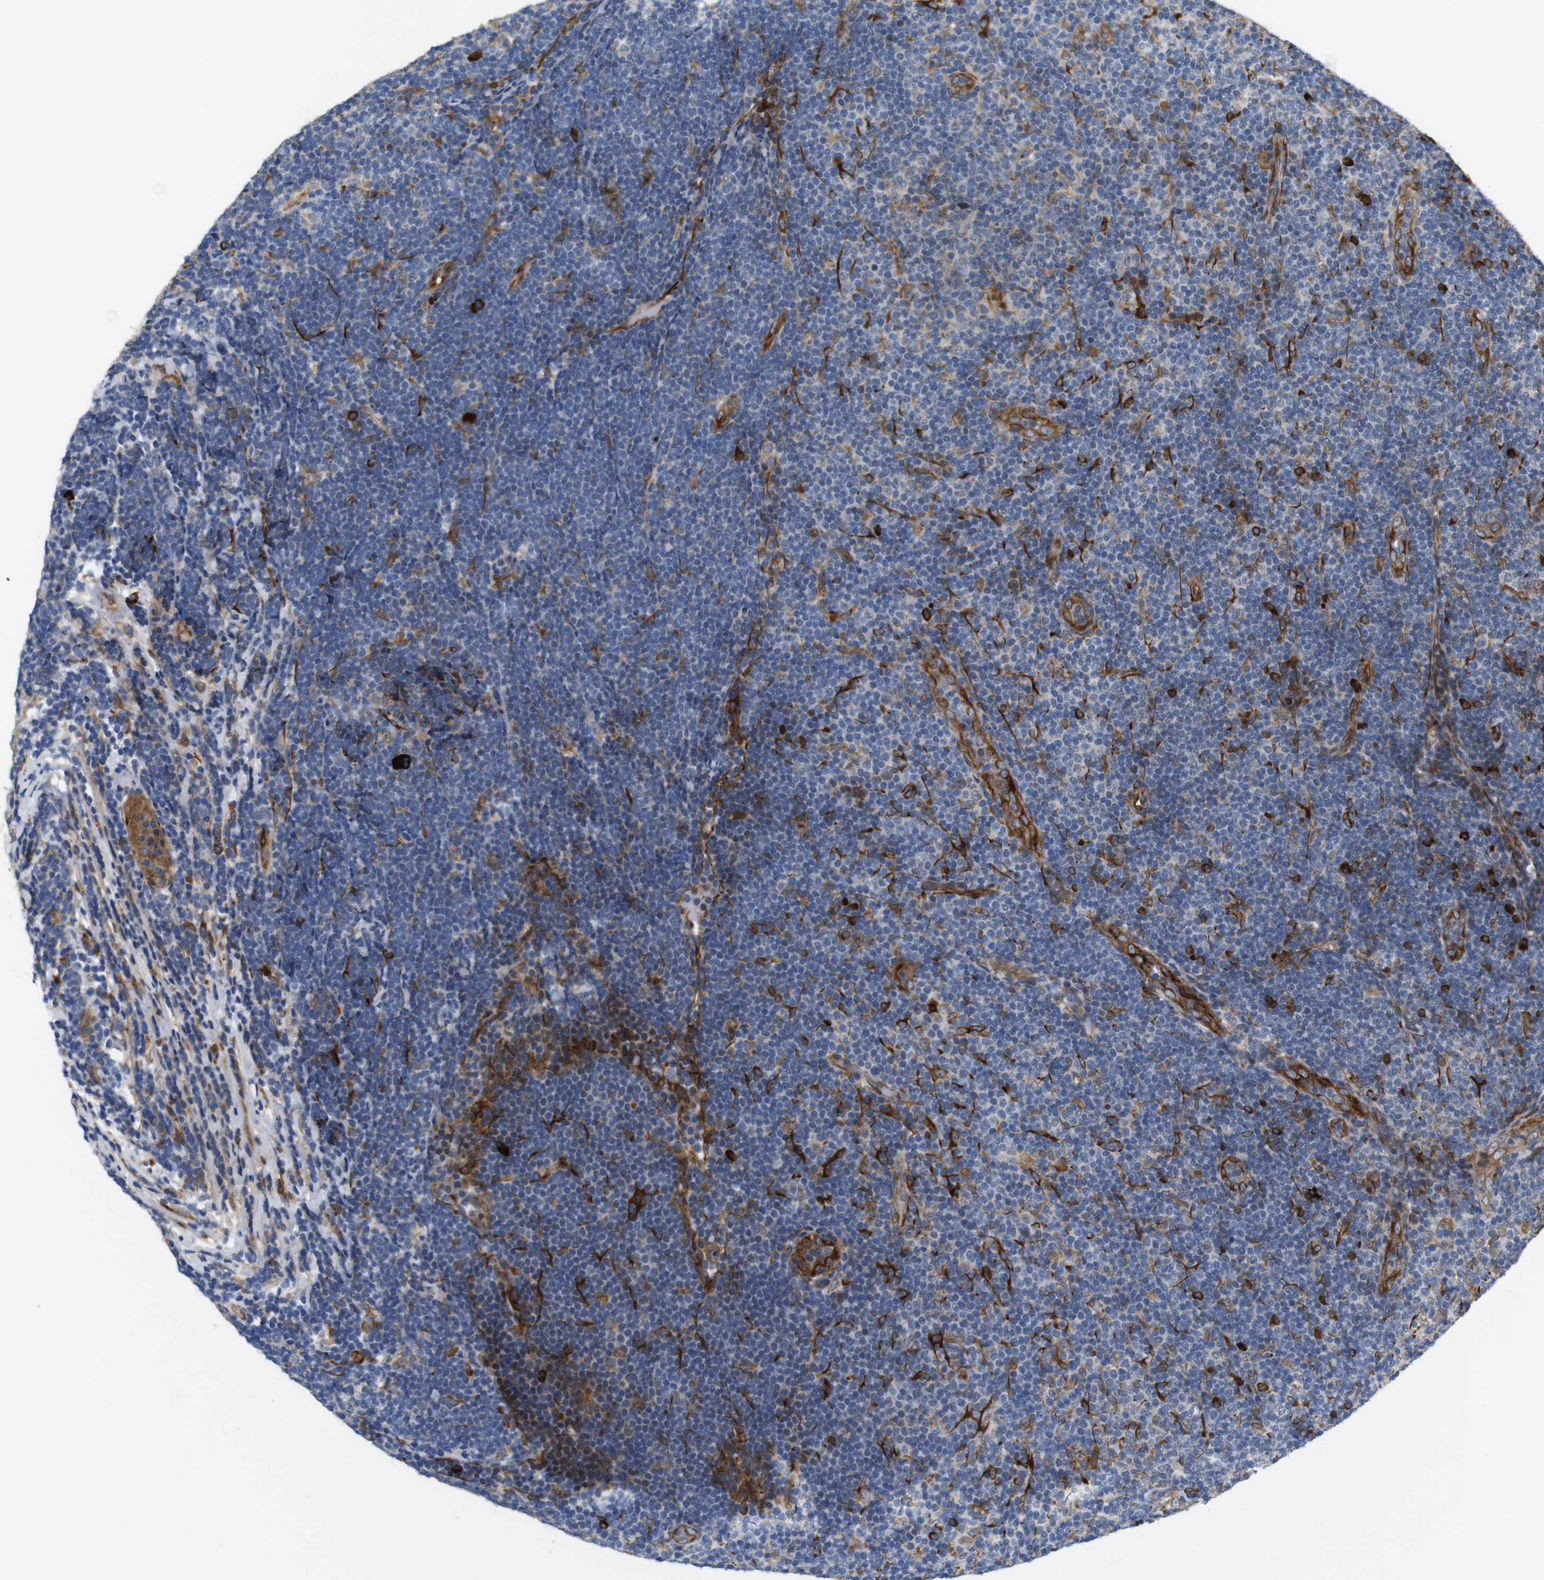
{"staining": {"intensity": "strong", "quantity": "<25%", "location": "cytoplasmic/membranous"}, "tissue": "lymphoma", "cell_type": "Tumor cells", "image_type": "cancer", "snomed": [{"axis": "morphology", "description": "Malignant lymphoma, non-Hodgkin's type, Low grade"}, {"axis": "topography", "description": "Lymph node"}], "caption": "A photomicrograph of human low-grade malignant lymphoma, non-Hodgkin's type stained for a protein exhibits strong cytoplasmic/membranous brown staining in tumor cells. (Brightfield microscopy of DAB IHC at high magnification).", "gene": "UBE2G2", "patient": {"sex": "male", "age": 83}}